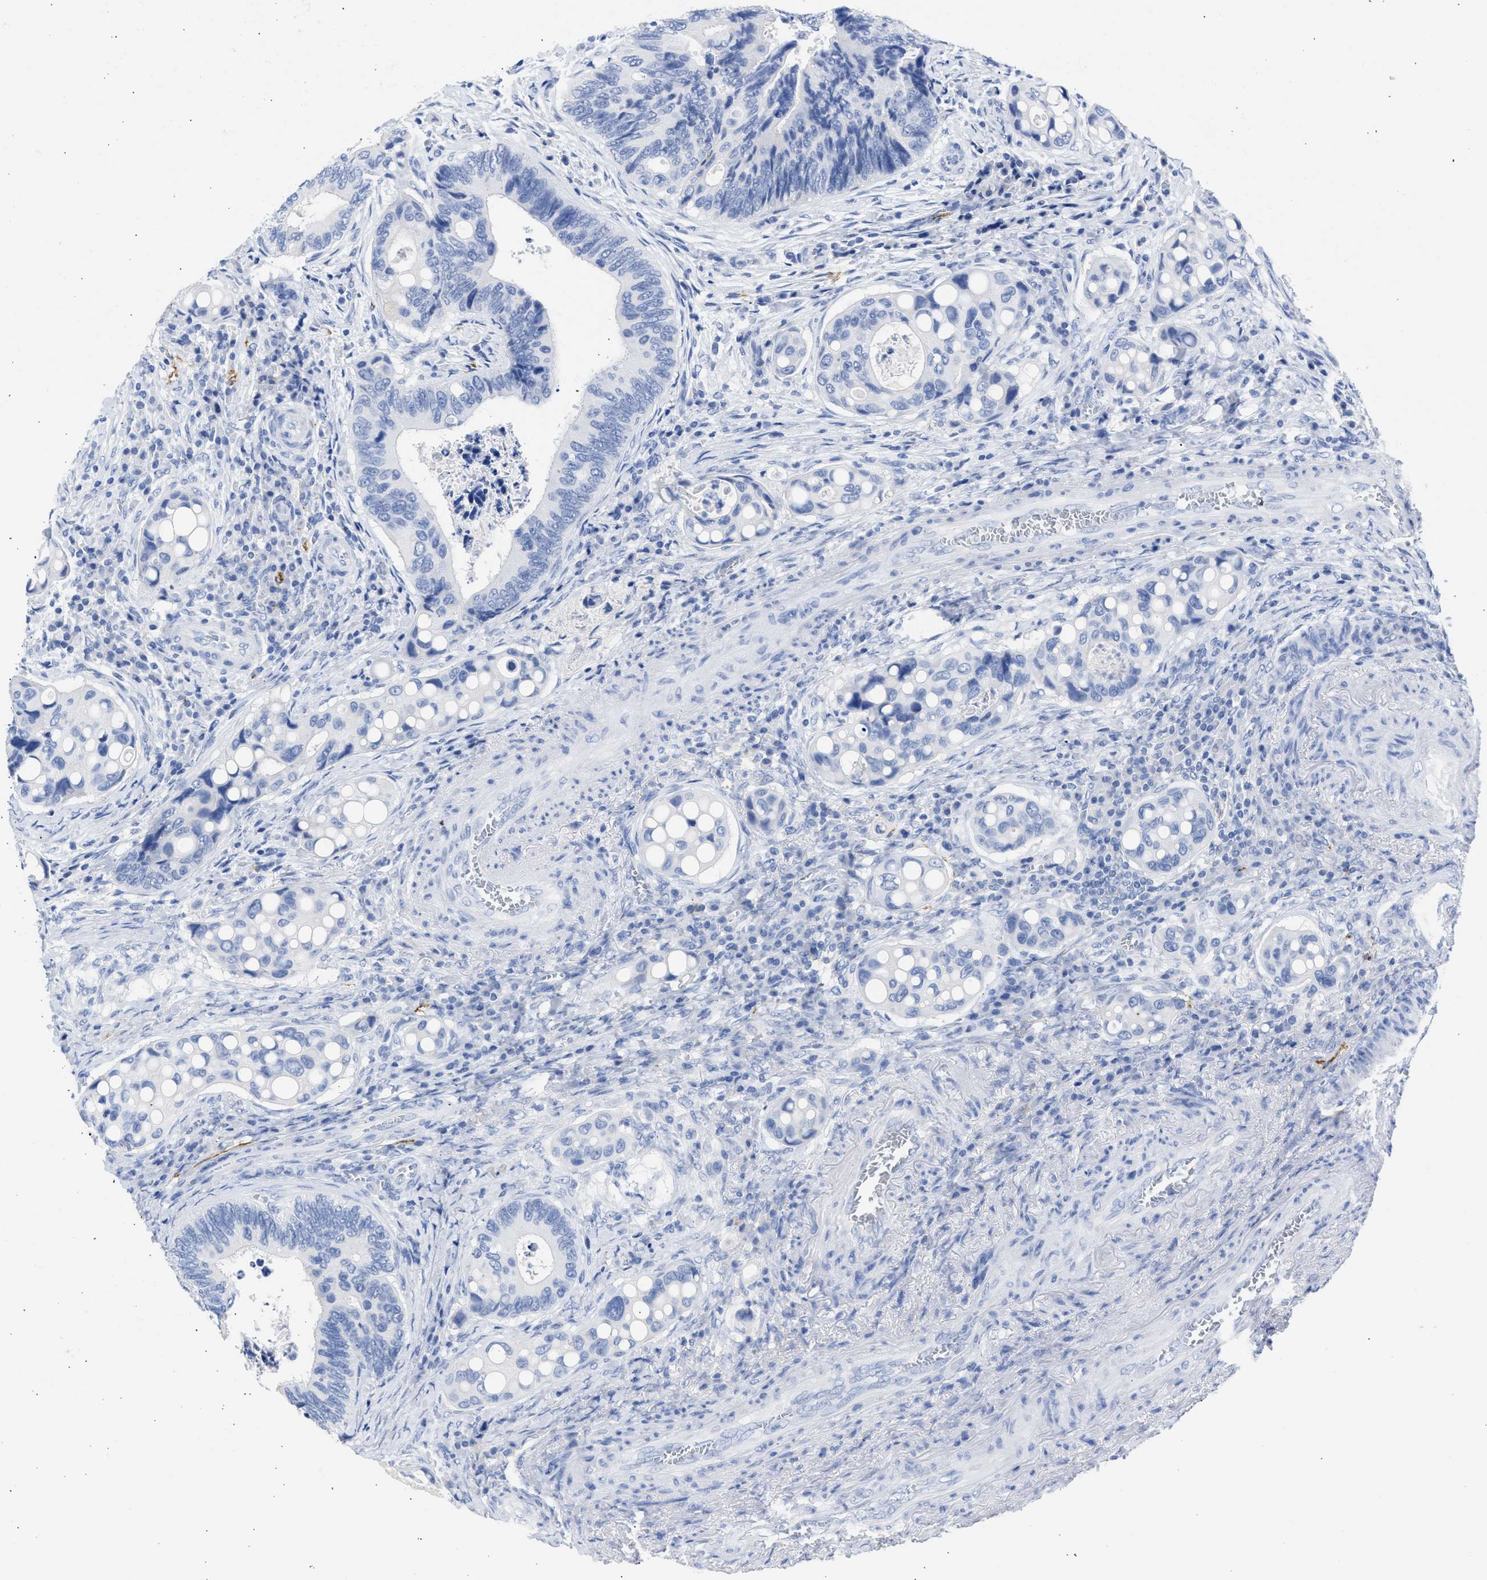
{"staining": {"intensity": "negative", "quantity": "none", "location": "none"}, "tissue": "colorectal cancer", "cell_type": "Tumor cells", "image_type": "cancer", "snomed": [{"axis": "morphology", "description": "Inflammation, NOS"}, {"axis": "morphology", "description": "Adenocarcinoma, NOS"}, {"axis": "topography", "description": "Colon"}], "caption": "An immunohistochemistry (IHC) histopathology image of colorectal adenocarcinoma is shown. There is no staining in tumor cells of colorectal adenocarcinoma. Nuclei are stained in blue.", "gene": "NCAM1", "patient": {"sex": "male", "age": 72}}